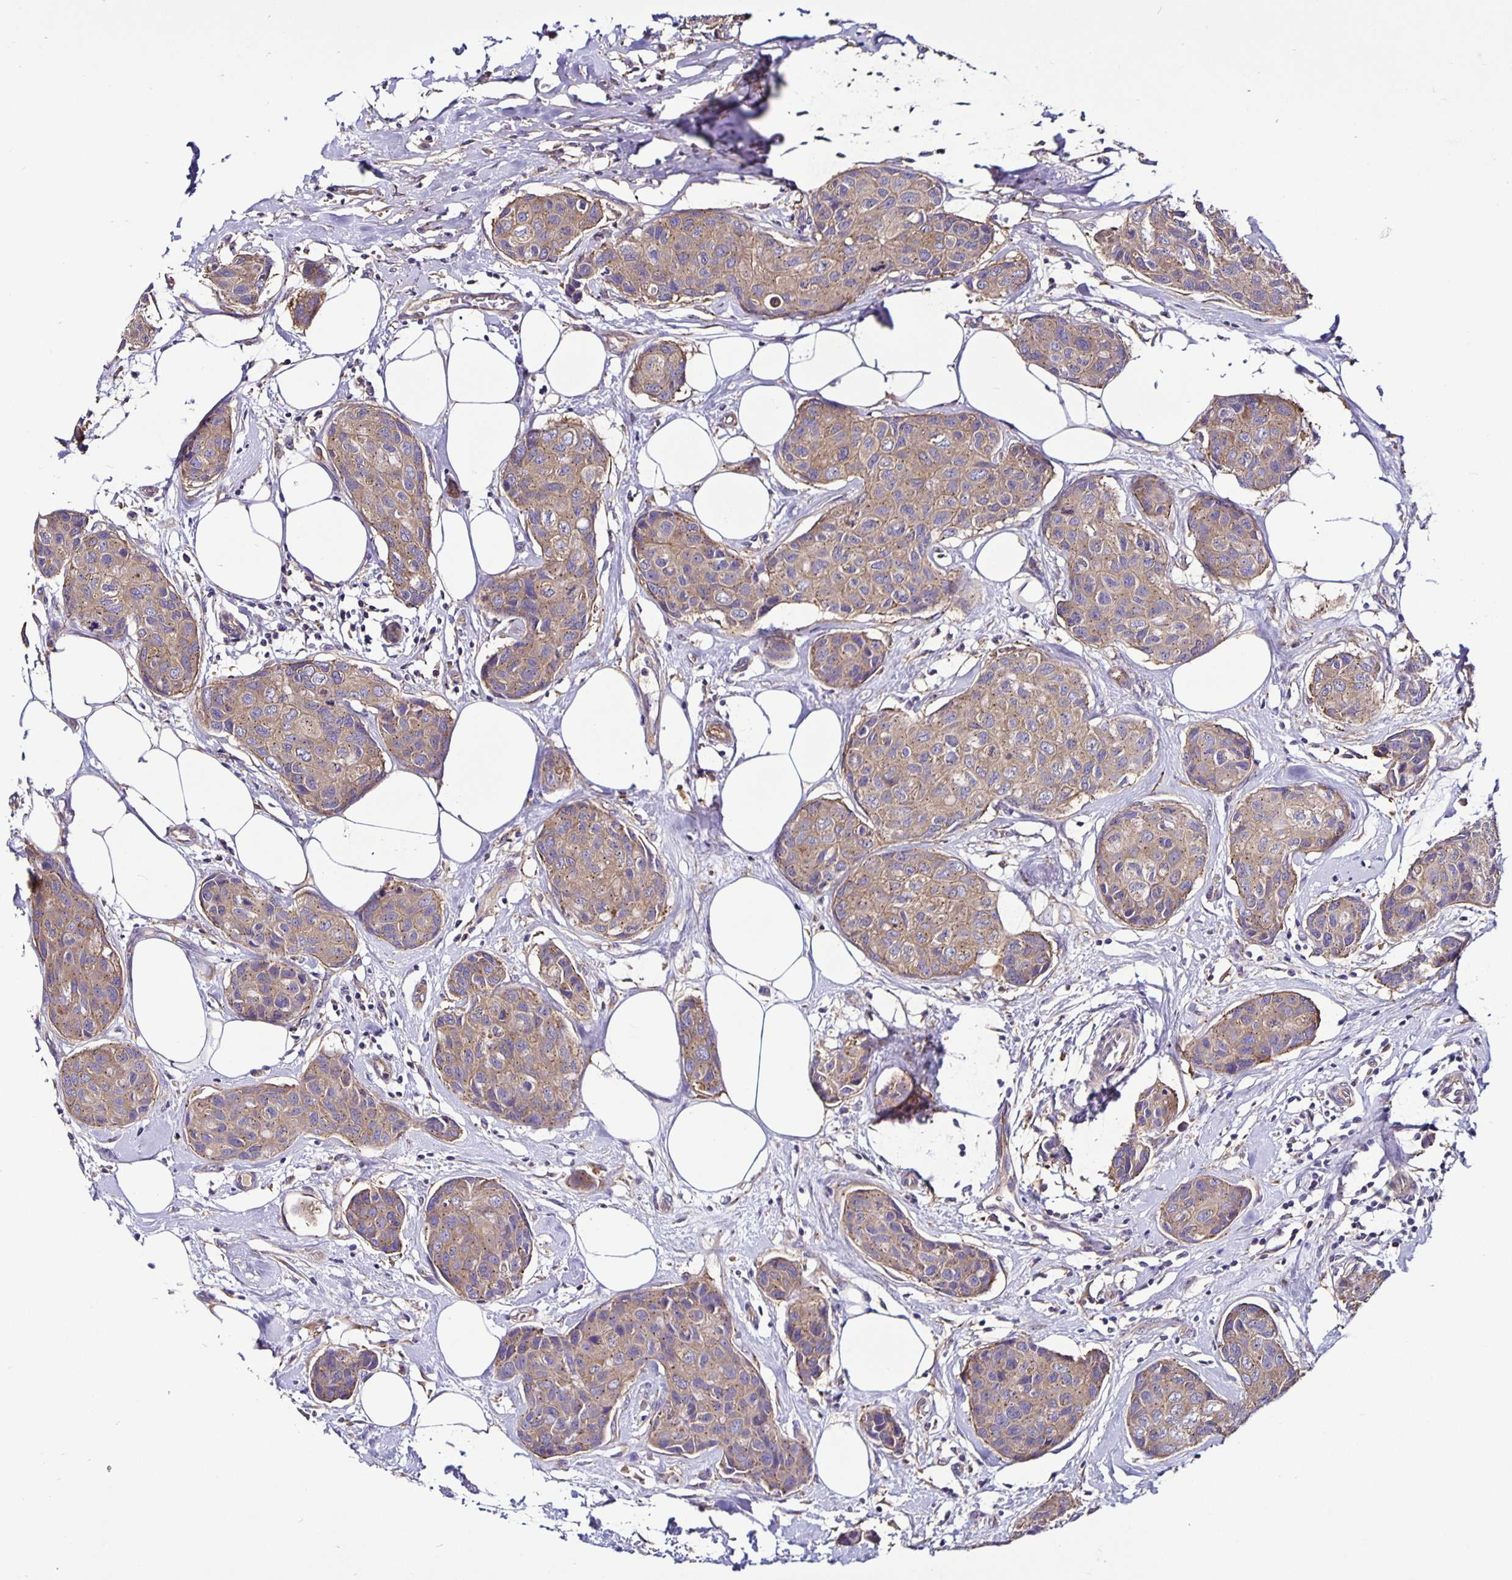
{"staining": {"intensity": "moderate", "quantity": ">75%", "location": "cytoplasmic/membranous"}, "tissue": "breast cancer", "cell_type": "Tumor cells", "image_type": "cancer", "snomed": [{"axis": "morphology", "description": "Duct carcinoma"}, {"axis": "topography", "description": "Breast"}], "caption": "Tumor cells reveal medium levels of moderate cytoplasmic/membranous staining in approximately >75% of cells in human breast cancer (infiltrating ductal carcinoma).", "gene": "SNX5", "patient": {"sex": "female", "age": 80}}